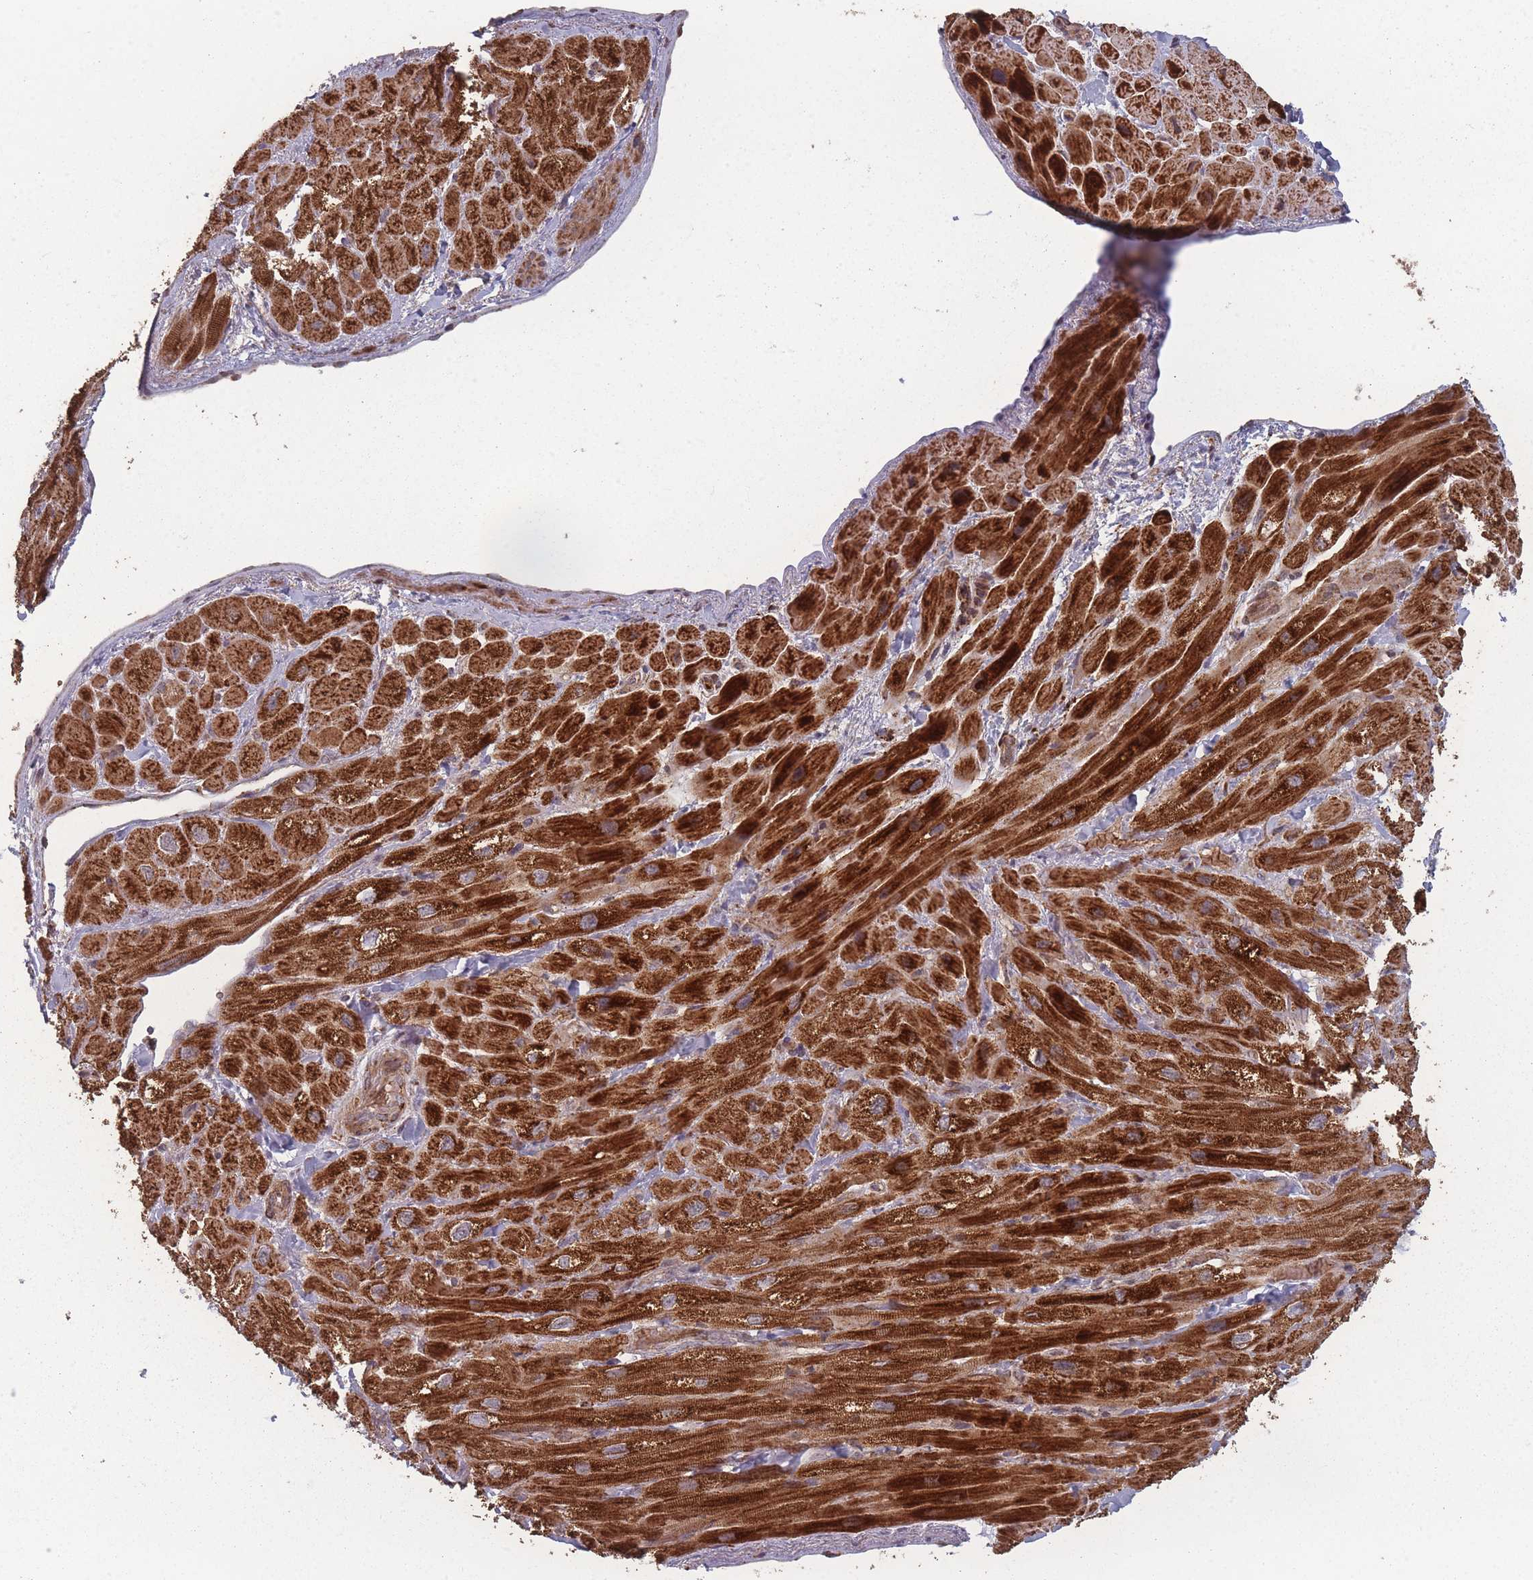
{"staining": {"intensity": "strong", "quantity": ">75%", "location": "cytoplasmic/membranous"}, "tissue": "heart muscle", "cell_type": "Cardiomyocytes", "image_type": "normal", "snomed": [{"axis": "morphology", "description": "Normal tissue, NOS"}, {"axis": "topography", "description": "Heart"}], "caption": "This photomicrograph exhibits benign heart muscle stained with IHC to label a protein in brown. The cytoplasmic/membranous of cardiomyocytes show strong positivity for the protein. Nuclei are counter-stained blue.", "gene": "LYRM7", "patient": {"sex": "male", "age": 65}}